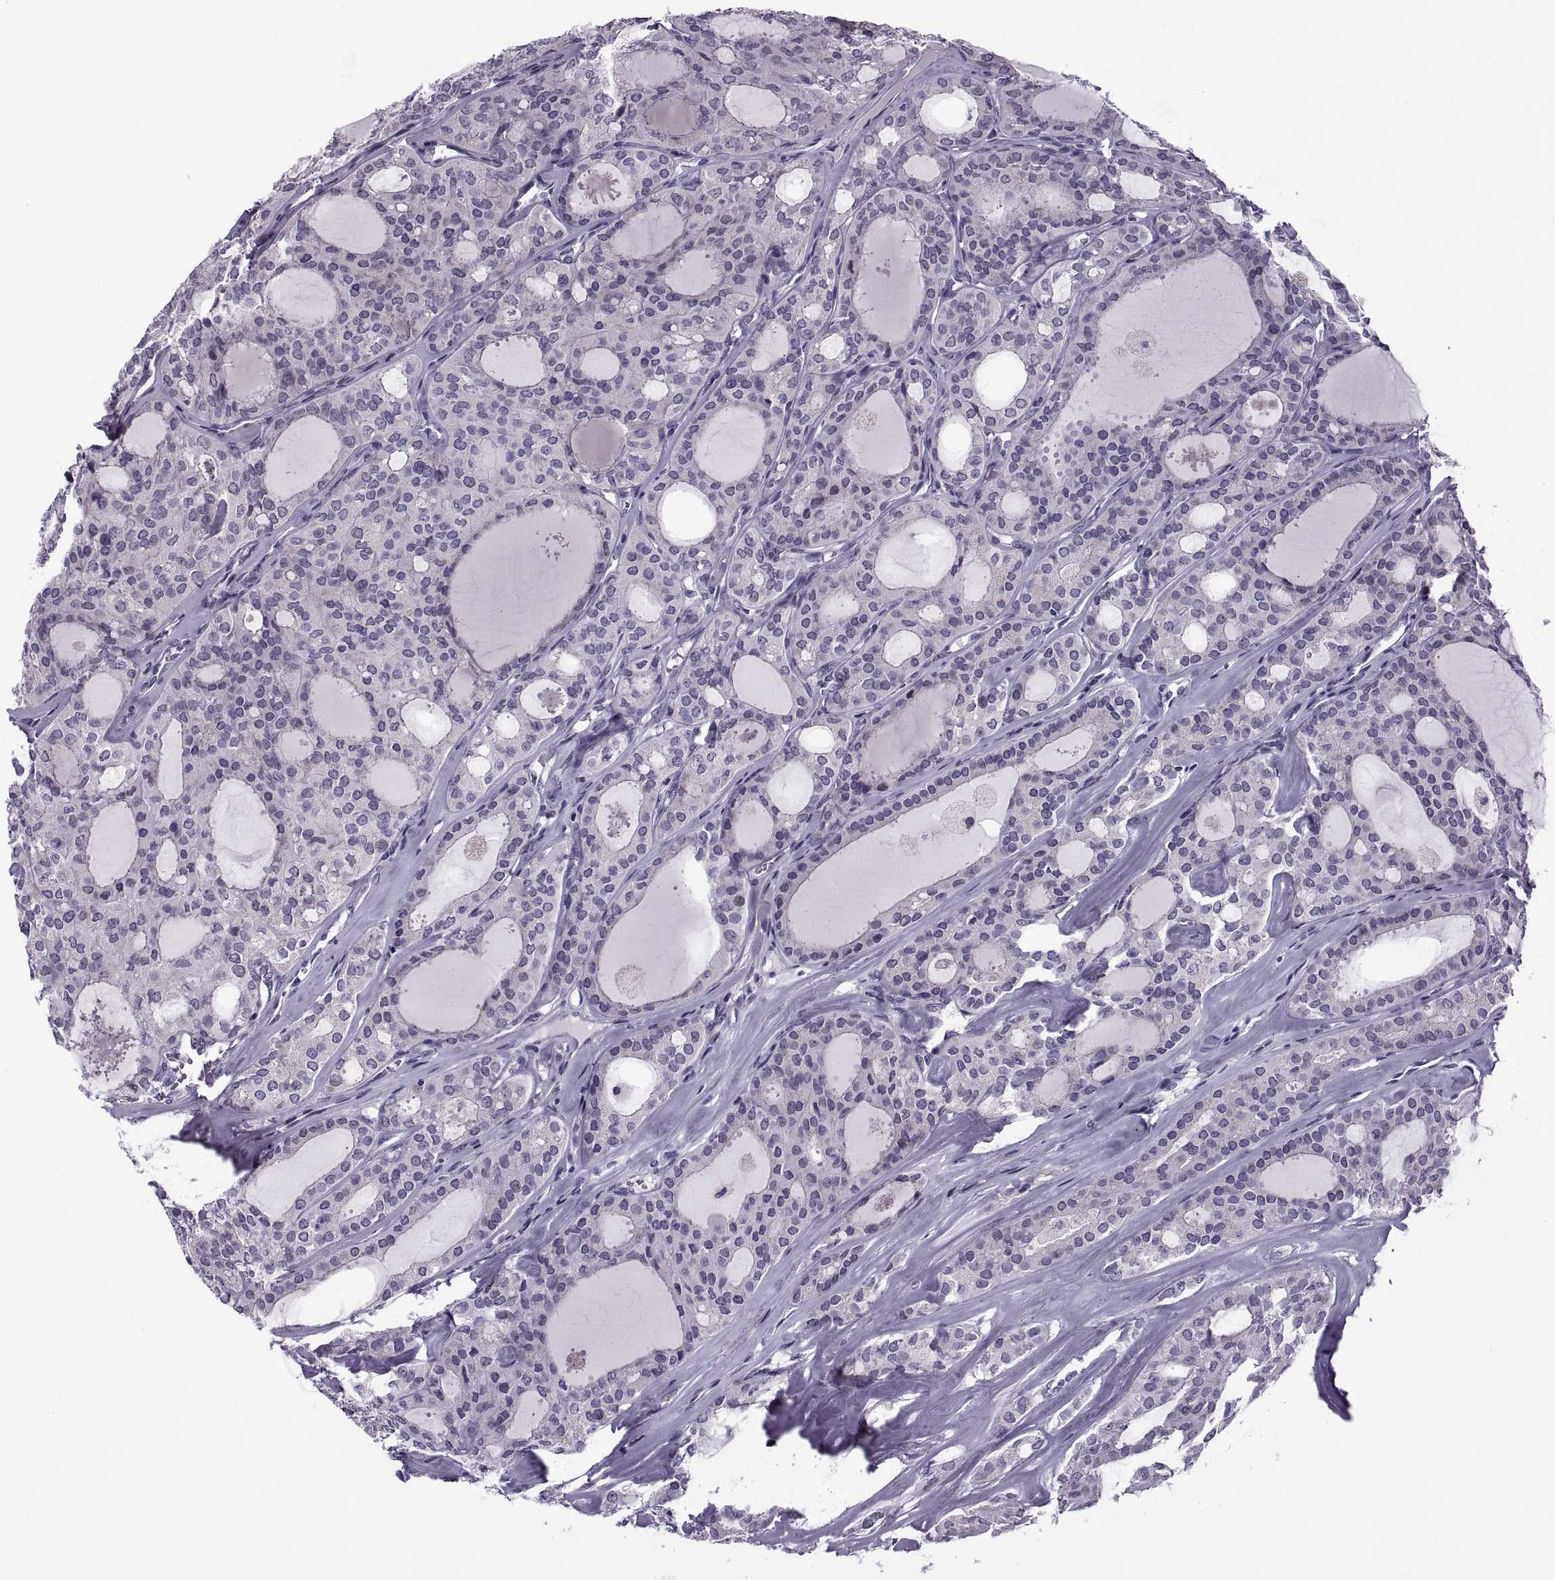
{"staining": {"intensity": "negative", "quantity": "none", "location": "none"}, "tissue": "thyroid cancer", "cell_type": "Tumor cells", "image_type": "cancer", "snomed": [{"axis": "morphology", "description": "Follicular adenoma carcinoma, NOS"}, {"axis": "topography", "description": "Thyroid gland"}], "caption": "Thyroid cancer stained for a protein using IHC exhibits no positivity tumor cells.", "gene": "MAGEB1", "patient": {"sex": "male", "age": 75}}